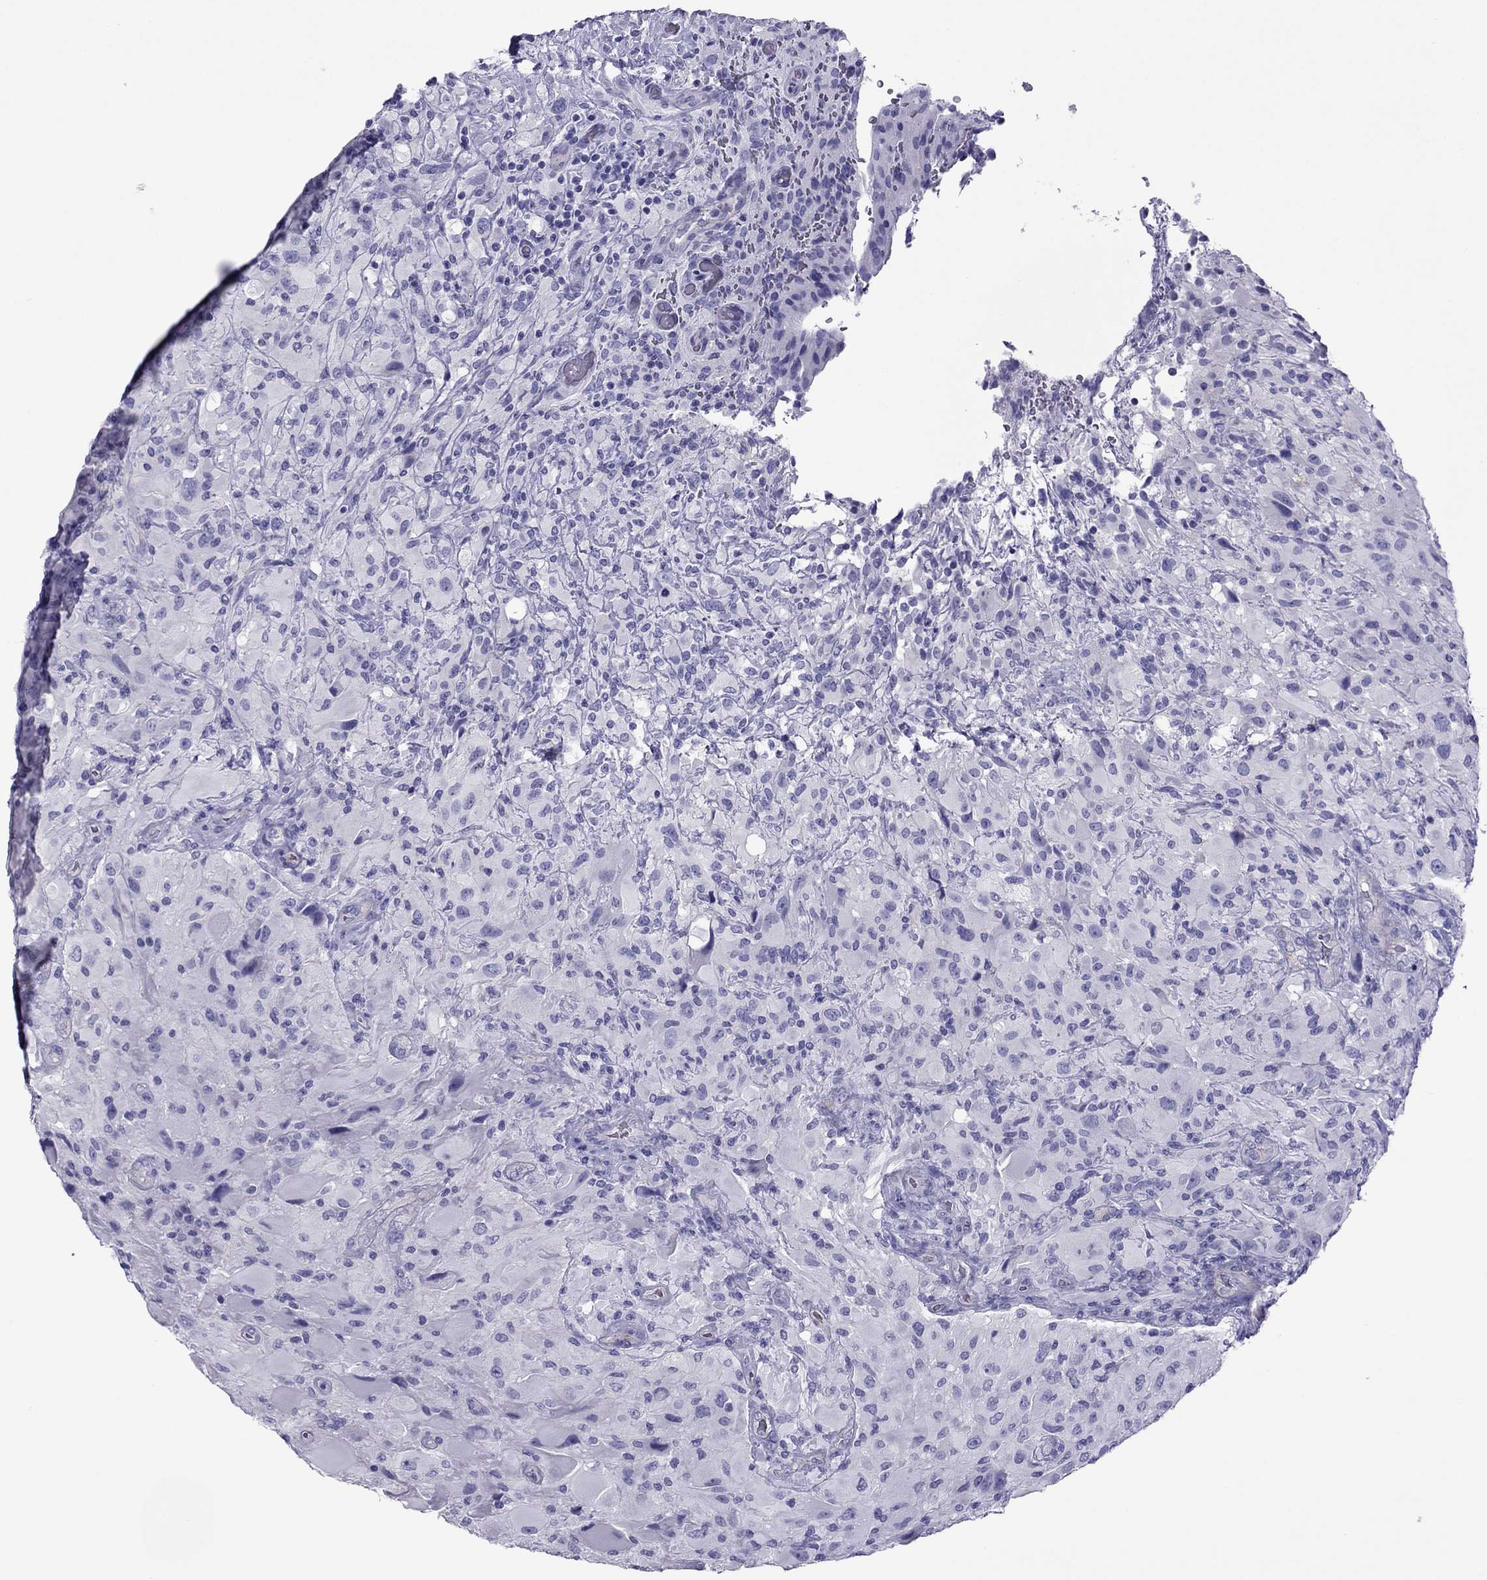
{"staining": {"intensity": "negative", "quantity": "none", "location": "none"}, "tissue": "glioma", "cell_type": "Tumor cells", "image_type": "cancer", "snomed": [{"axis": "morphology", "description": "Glioma, malignant, High grade"}, {"axis": "topography", "description": "Cerebral cortex"}], "caption": "Protein analysis of glioma exhibits no significant staining in tumor cells.", "gene": "MYL11", "patient": {"sex": "male", "age": 35}}